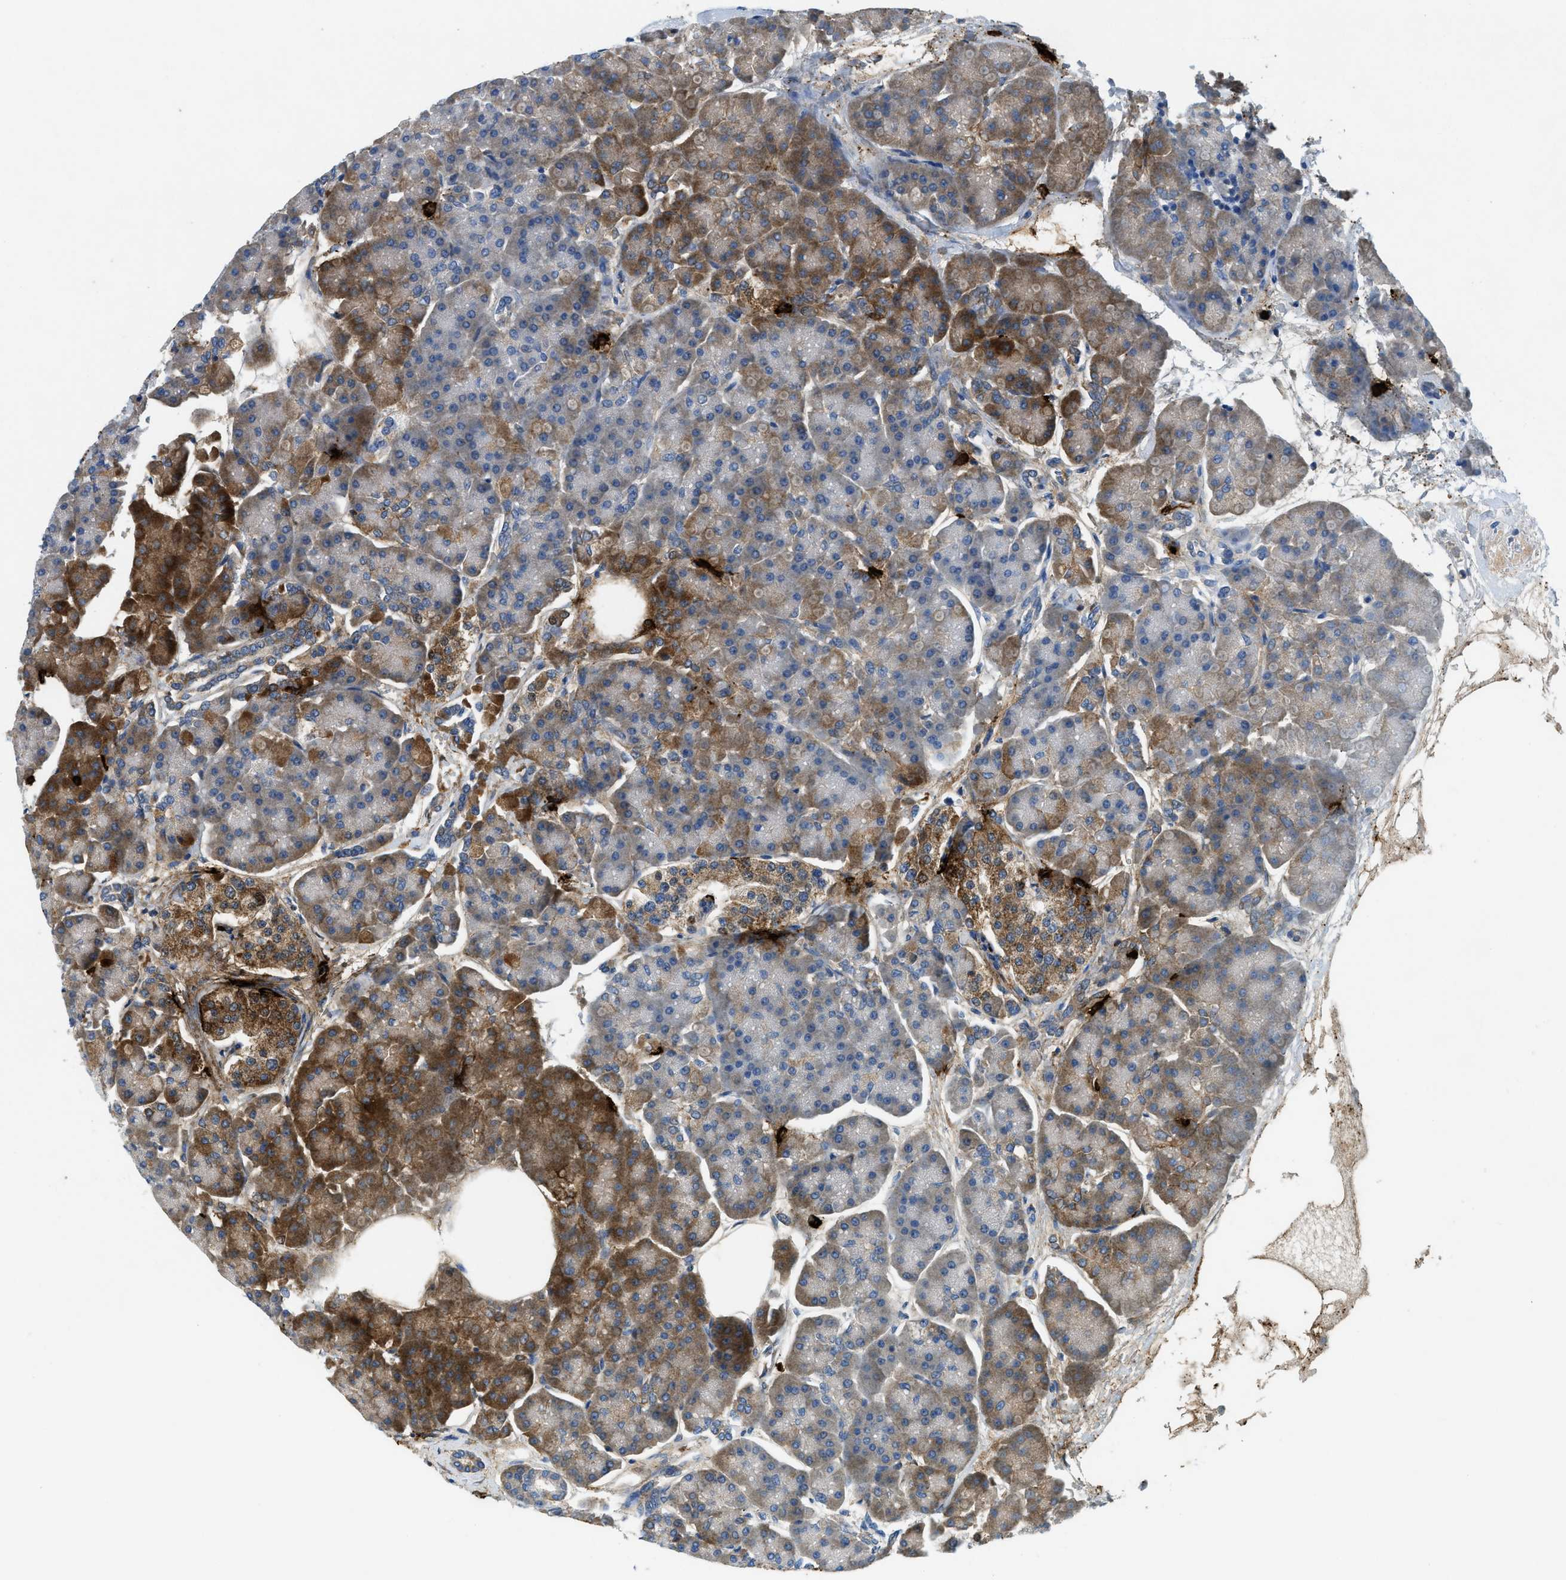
{"staining": {"intensity": "moderate", "quantity": "<25%", "location": "cytoplasmic/membranous"}, "tissue": "pancreas", "cell_type": "Exocrine glandular cells", "image_type": "normal", "snomed": [{"axis": "morphology", "description": "Normal tissue, NOS"}, {"axis": "topography", "description": "Pancreas"}], "caption": "Exocrine glandular cells demonstrate moderate cytoplasmic/membranous positivity in approximately <25% of cells in normal pancreas.", "gene": "TPSAB1", "patient": {"sex": "female", "age": 70}}